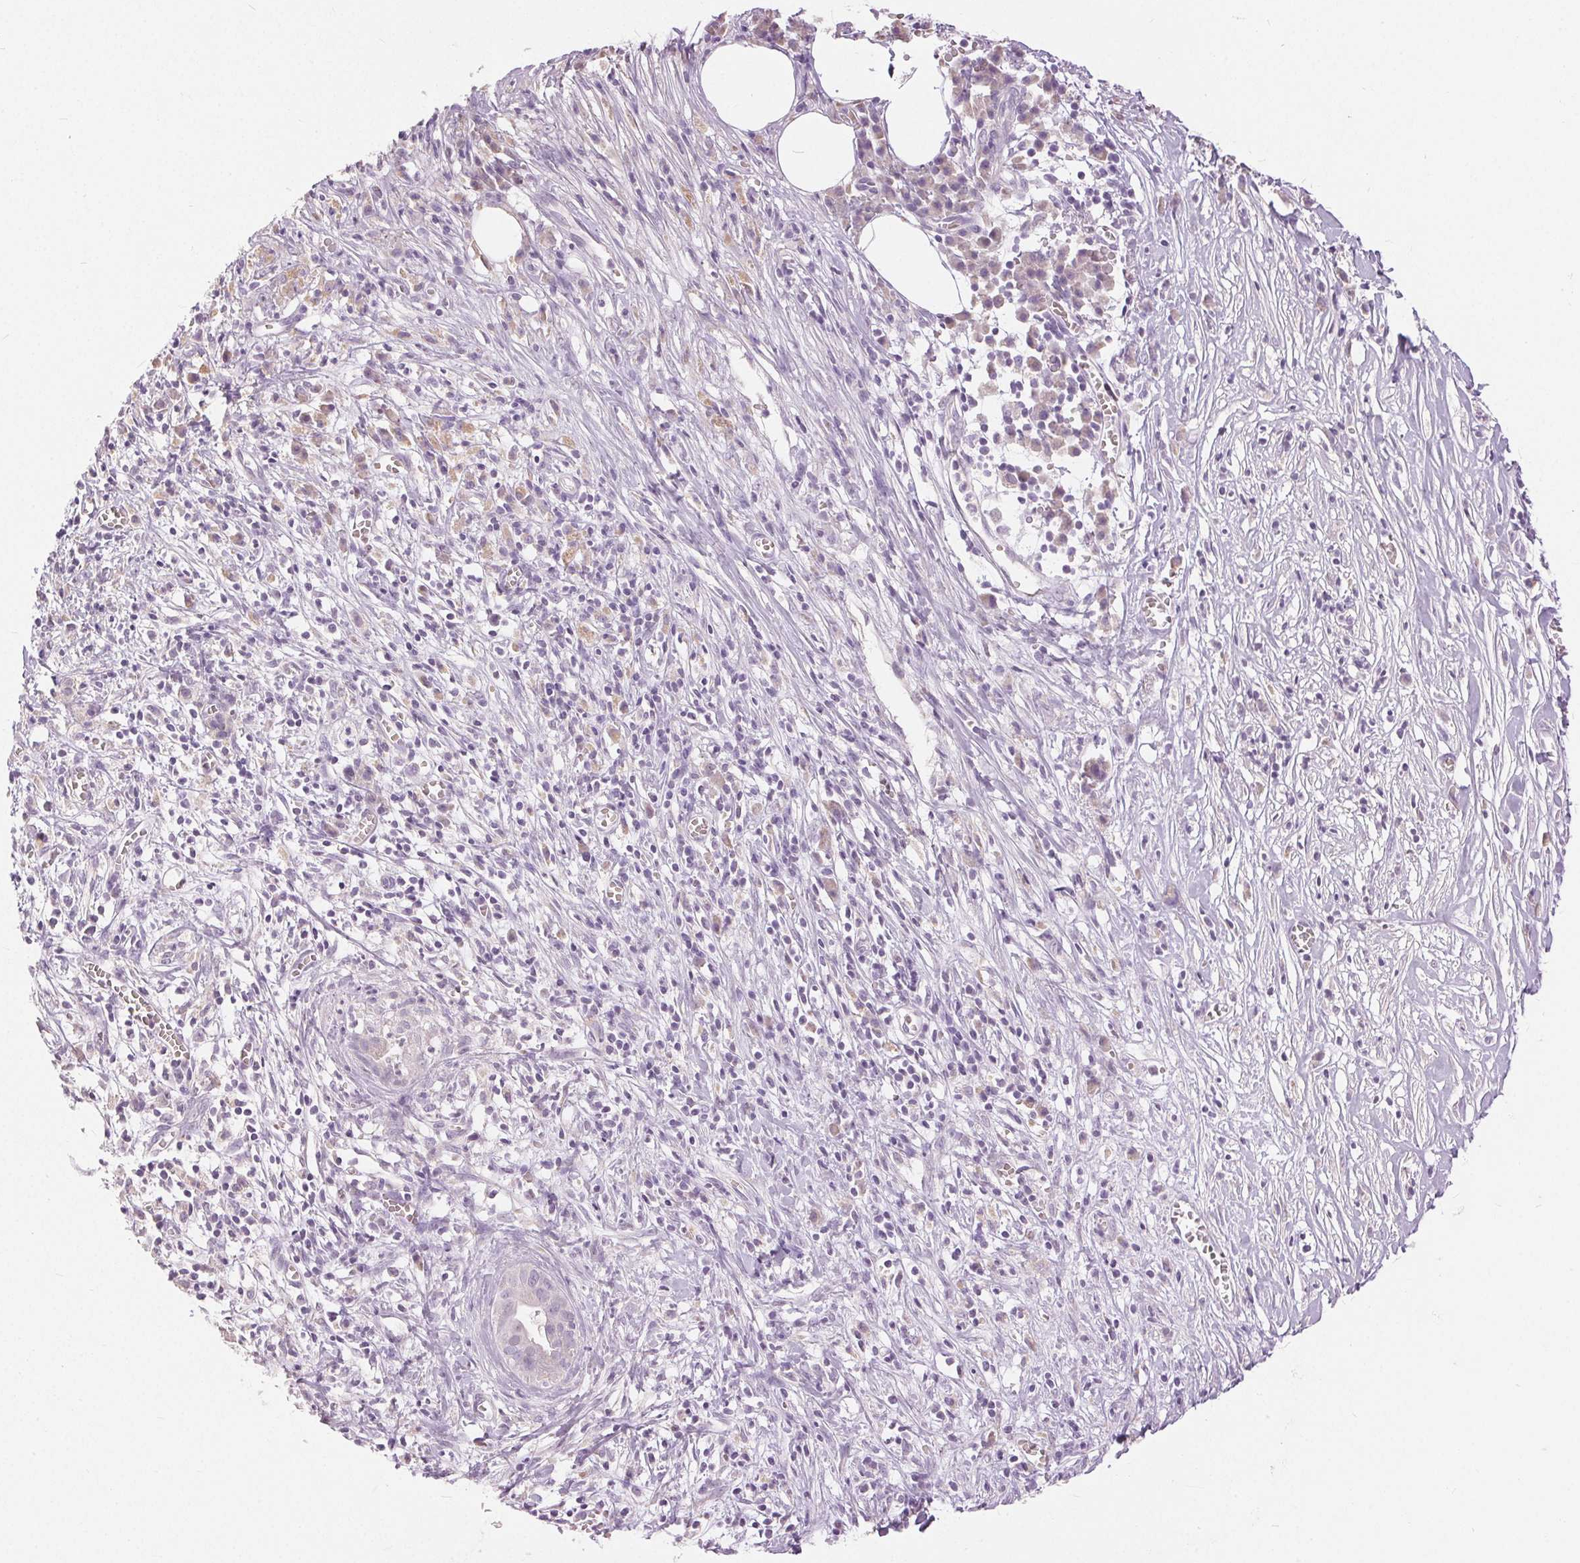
{"staining": {"intensity": "negative", "quantity": "none", "location": "none"}, "tissue": "pancreatic cancer", "cell_type": "Tumor cells", "image_type": "cancer", "snomed": [{"axis": "morphology", "description": "Adenocarcinoma, NOS"}, {"axis": "topography", "description": "Pancreas"}], "caption": "DAB immunohistochemical staining of adenocarcinoma (pancreatic) reveals no significant positivity in tumor cells.", "gene": "DSG3", "patient": {"sex": "male", "age": 61}}